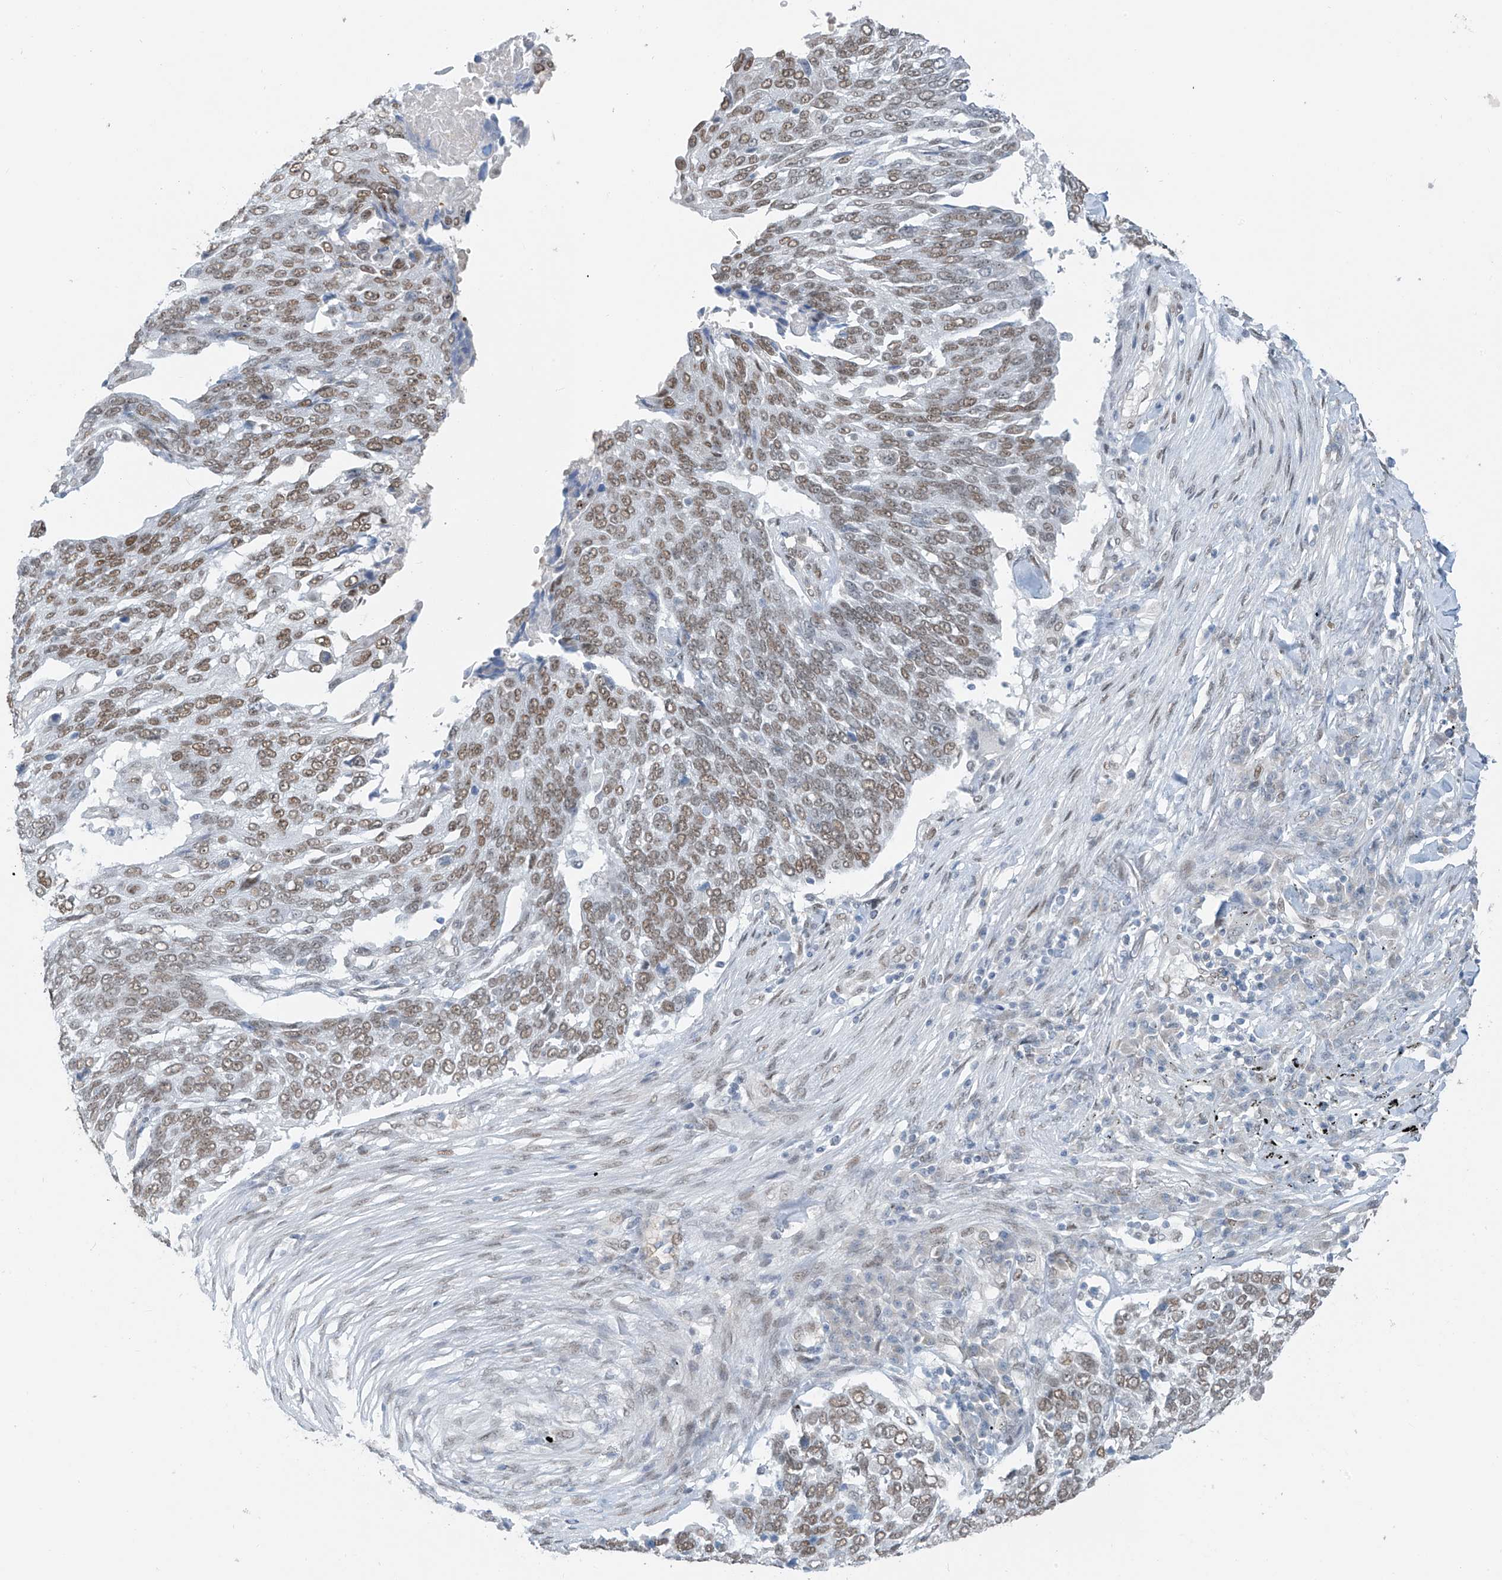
{"staining": {"intensity": "moderate", "quantity": ">75%", "location": "nuclear"}, "tissue": "lung cancer", "cell_type": "Tumor cells", "image_type": "cancer", "snomed": [{"axis": "morphology", "description": "Squamous cell carcinoma, NOS"}, {"axis": "topography", "description": "Lung"}], "caption": "High-power microscopy captured an immunohistochemistry (IHC) micrograph of lung cancer, revealing moderate nuclear positivity in approximately >75% of tumor cells.", "gene": "MCM9", "patient": {"sex": "male", "age": 66}}